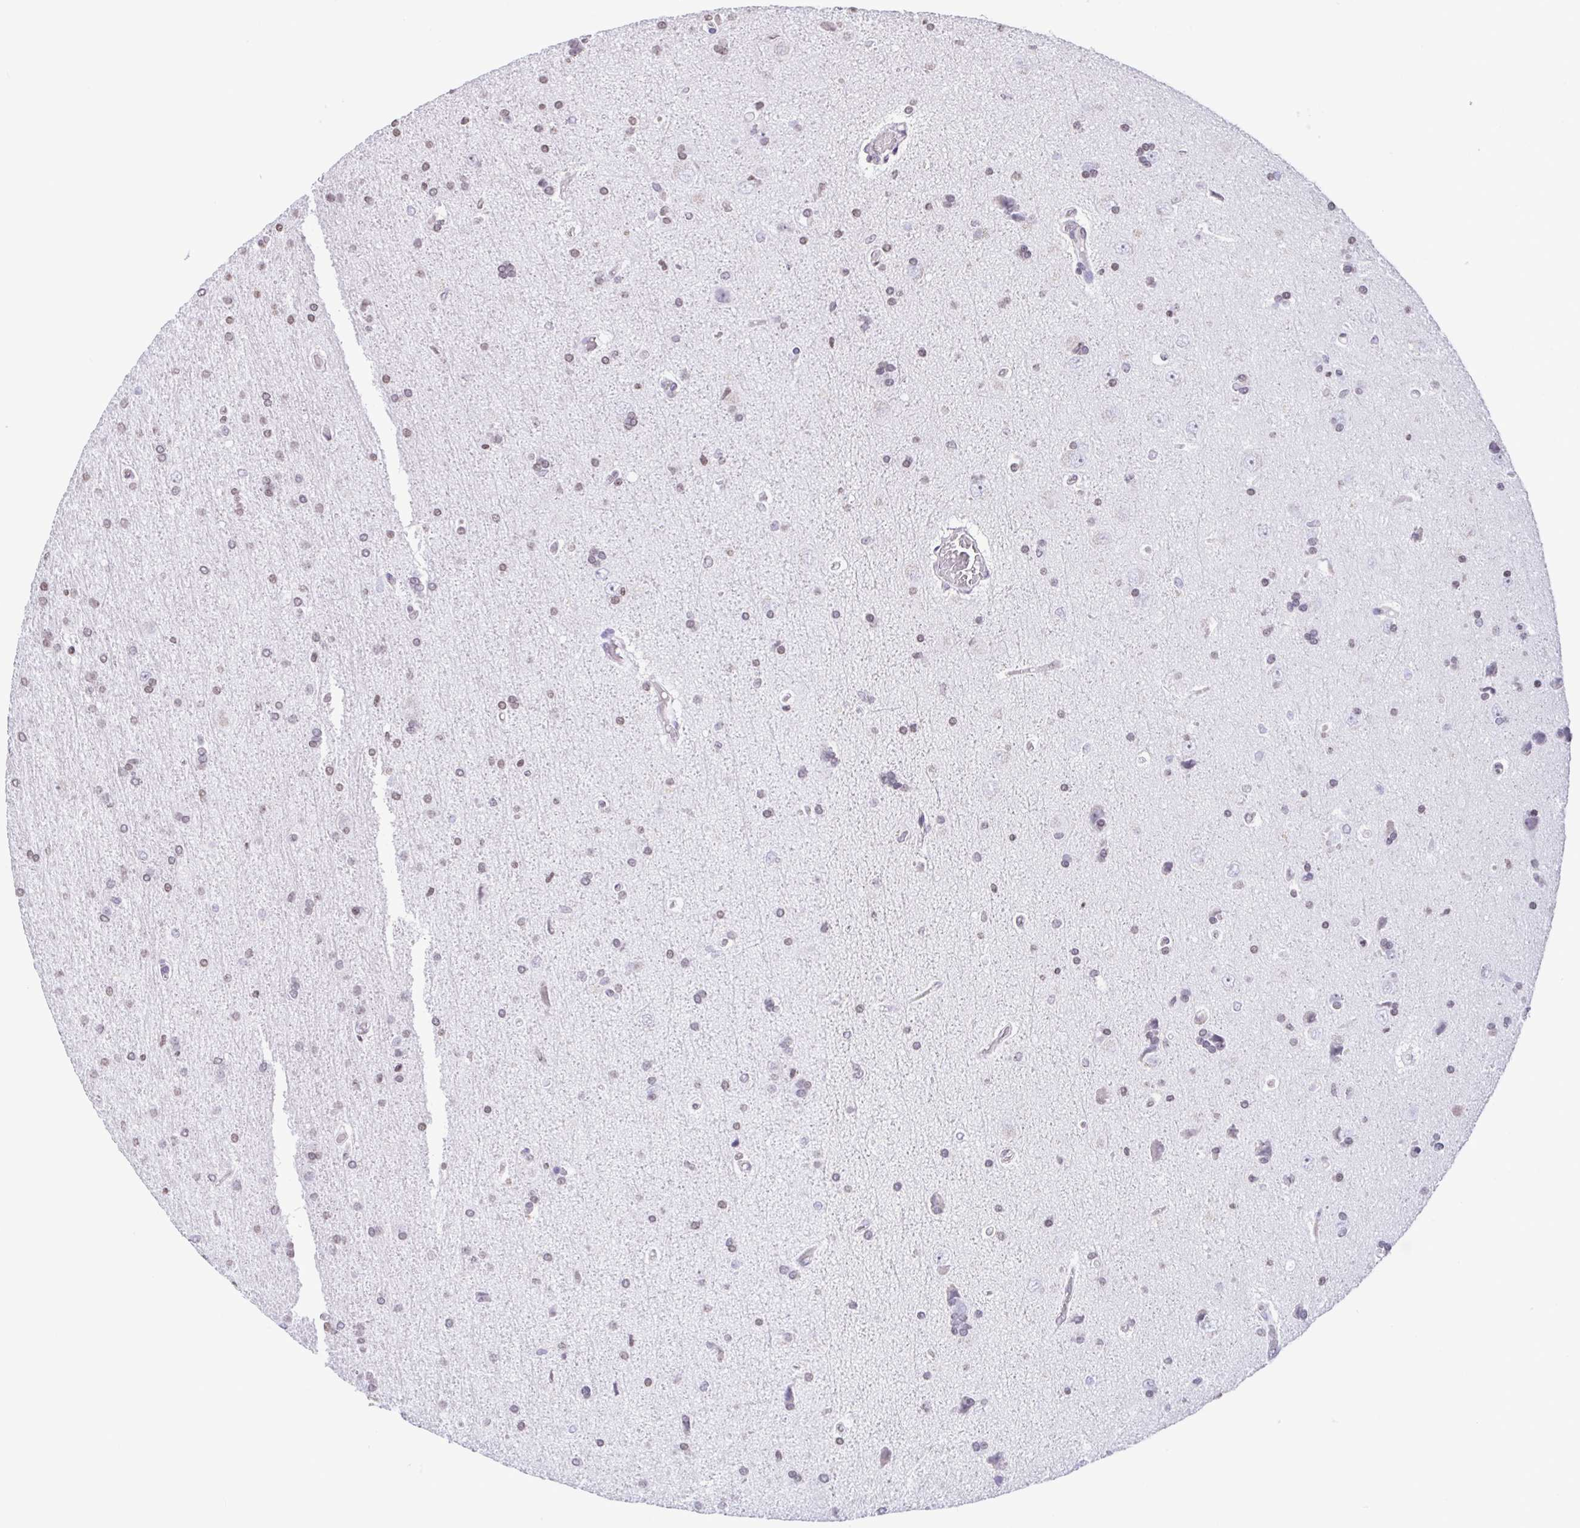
{"staining": {"intensity": "negative", "quantity": "none", "location": "none"}, "tissue": "glioma", "cell_type": "Tumor cells", "image_type": "cancer", "snomed": [{"axis": "morphology", "description": "Glioma, malignant, High grade"}, {"axis": "topography", "description": "Cerebral cortex"}], "caption": "This is an IHC image of malignant glioma (high-grade). There is no staining in tumor cells.", "gene": "VCY1B", "patient": {"sex": "male", "age": 70}}